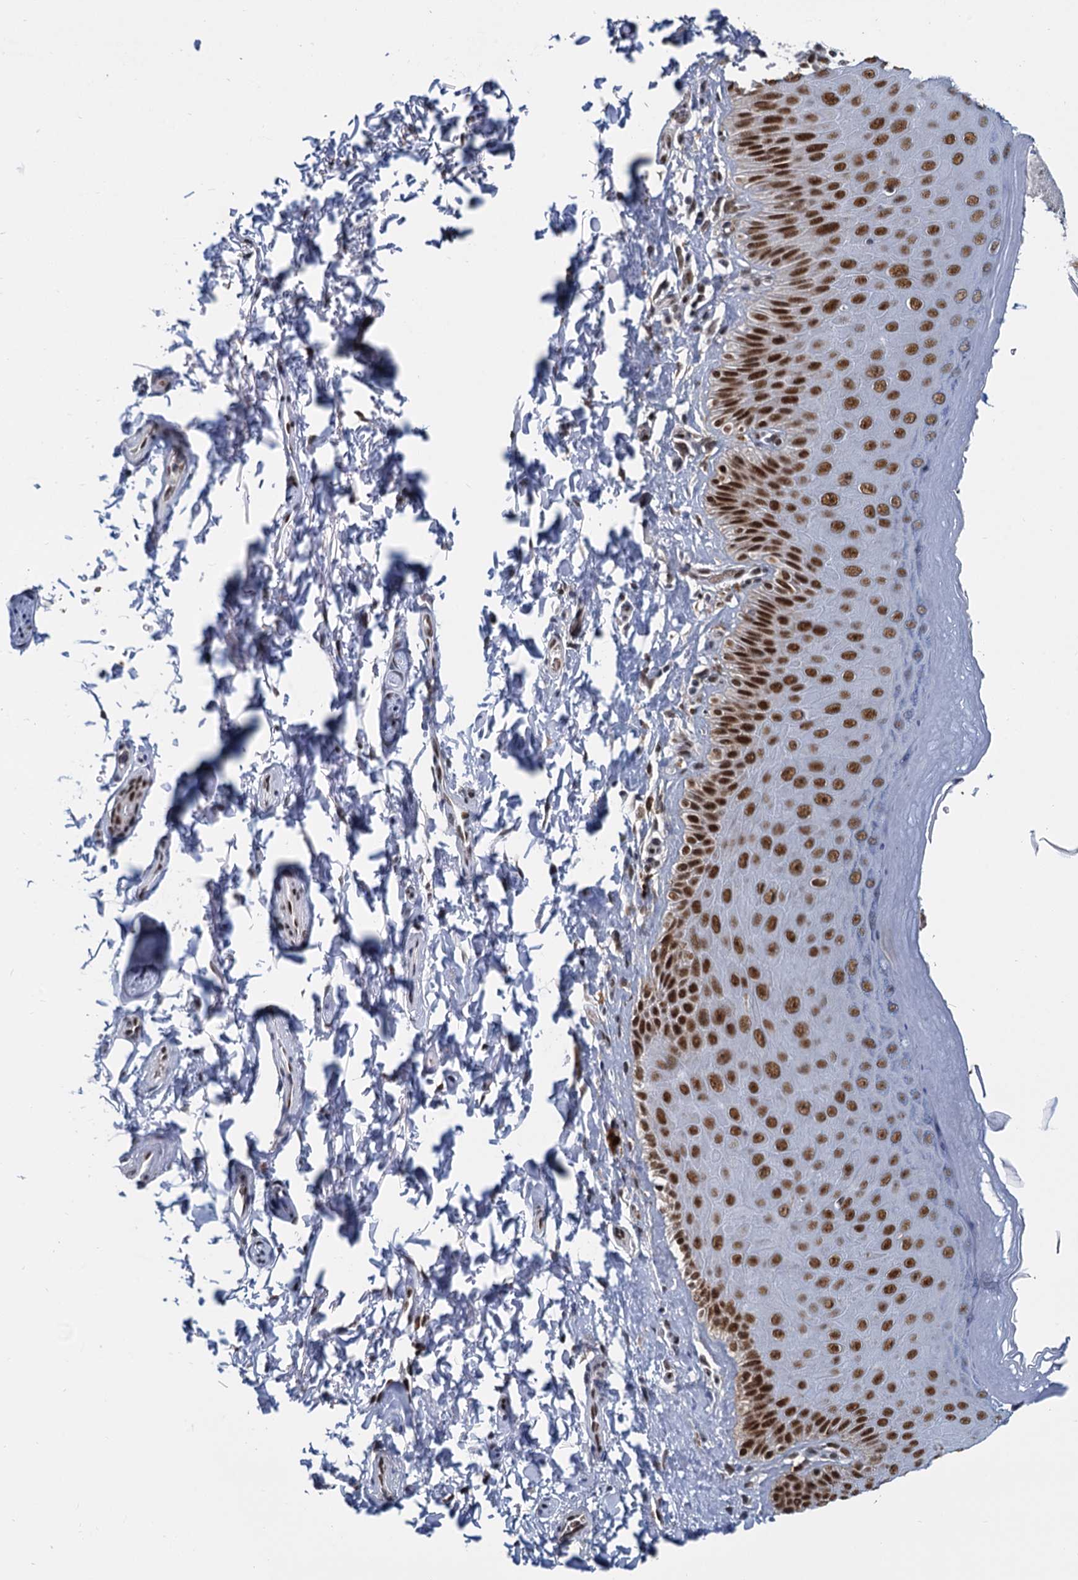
{"staining": {"intensity": "strong", "quantity": ">75%", "location": "nuclear"}, "tissue": "skin", "cell_type": "Epidermal cells", "image_type": "normal", "snomed": [{"axis": "morphology", "description": "Normal tissue, NOS"}, {"axis": "topography", "description": "Anal"}], "caption": "Epidermal cells show high levels of strong nuclear staining in approximately >75% of cells in unremarkable human skin.", "gene": "RPRD1A", "patient": {"sex": "male", "age": 44}}